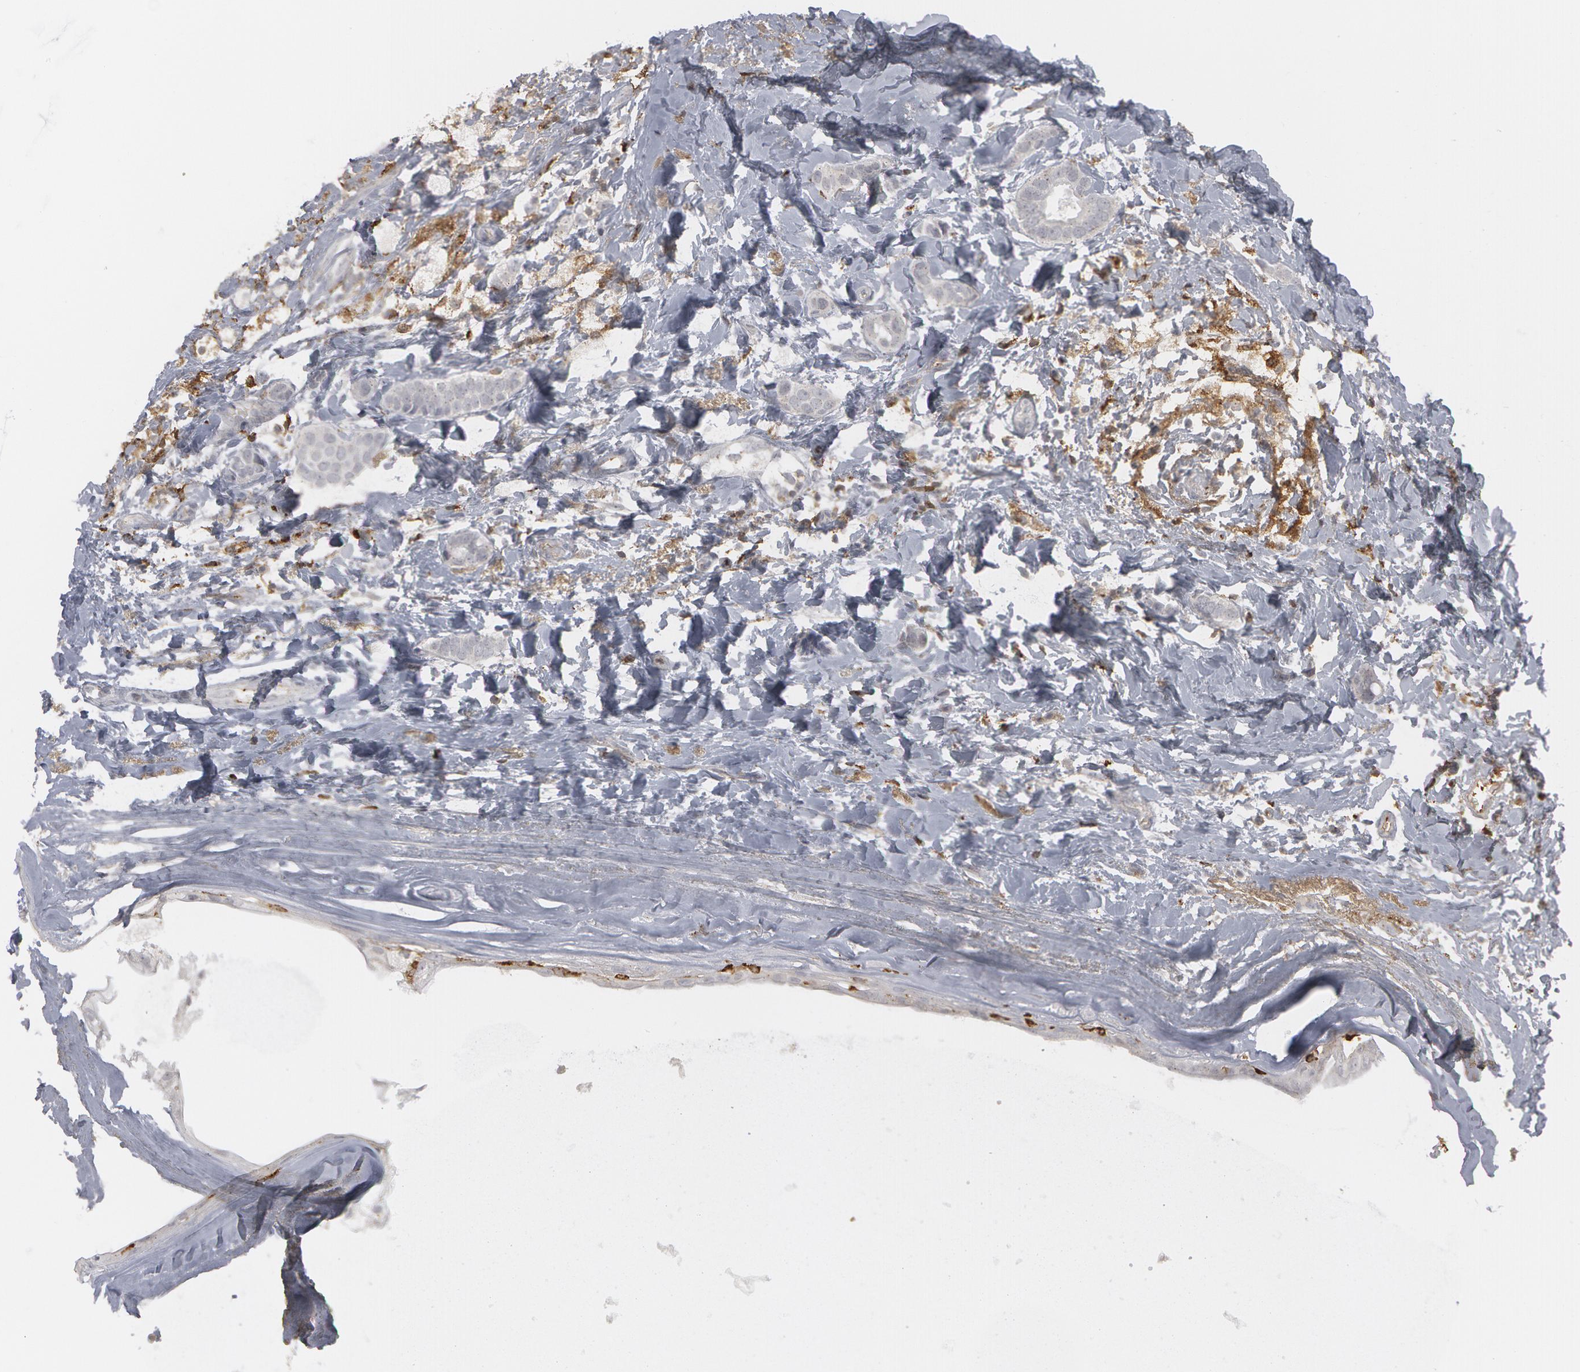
{"staining": {"intensity": "negative", "quantity": "none", "location": "none"}, "tissue": "breast cancer", "cell_type": "Tumor cells", "image_type": "cancer", "snomed": [{"axis": "morphology", "description": "Duct carcinoma"}, {"axis": "topography", "description": "Breast"}], "caption": "A histopathology image of breast cancer stained for a protein shows no brown staining in tumor cells. (DAB (3,3'-diaminobenzidine) IHC, high magnification).", "gene": "C1QC", "patient": {"sex": "female", "age": 54}}